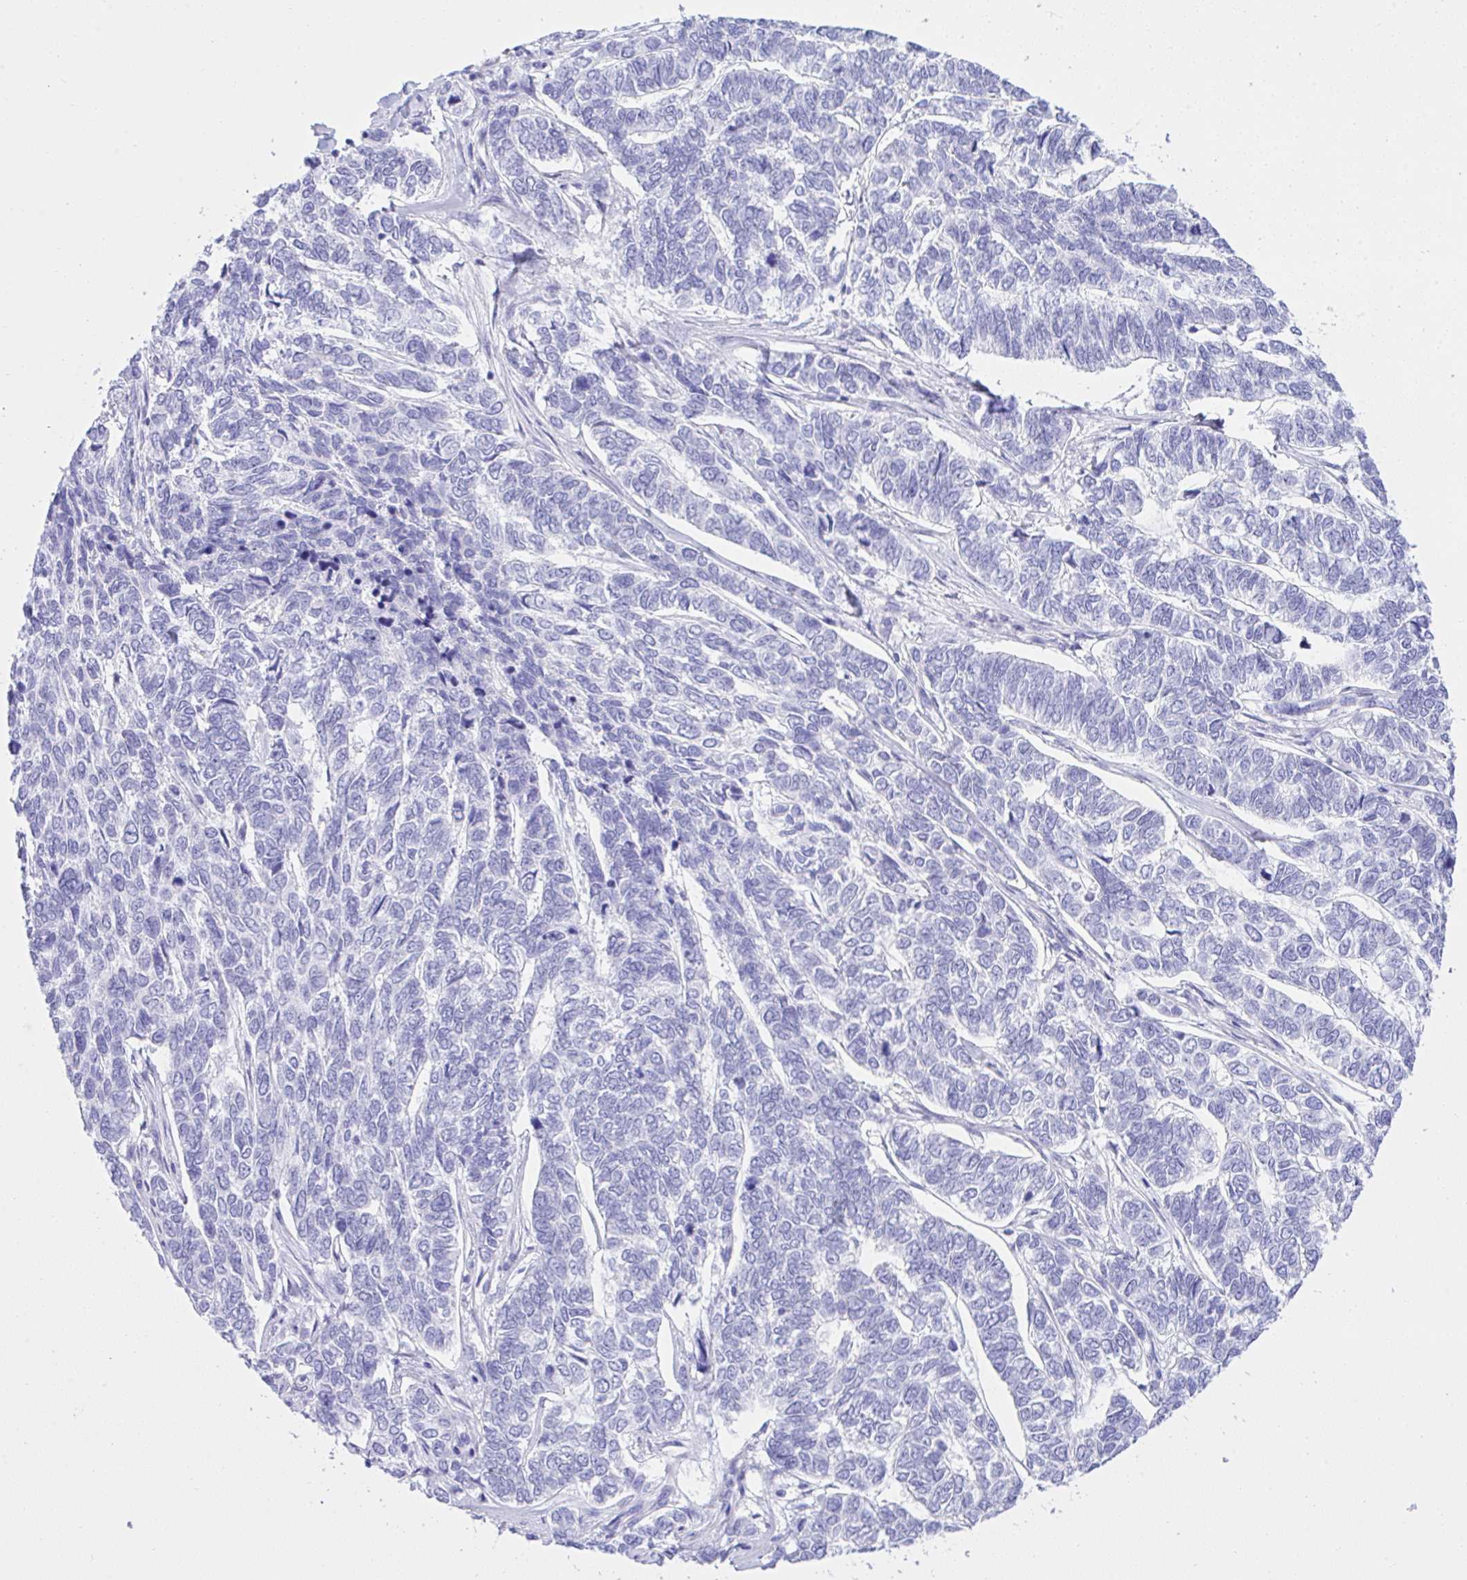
{"staining": {"intensity": "negative", "quantity": "none", "location": "none"}, "tissue": "skin cancer", "cell_type": "Tumor cells", "image_type": "cancer", "snomed": [{"axis": "morphology", "description": "Basal cell carcinoma"}, {"axis": "topography", "description": "Skin"}], "caption": "A histopathology image of basal cell carcinoma (skin) stained for a protein exhibits no brown staining in tumor cells.", "gene": "SEL1L2", "patient": {"sex": "female", "age": 65}}